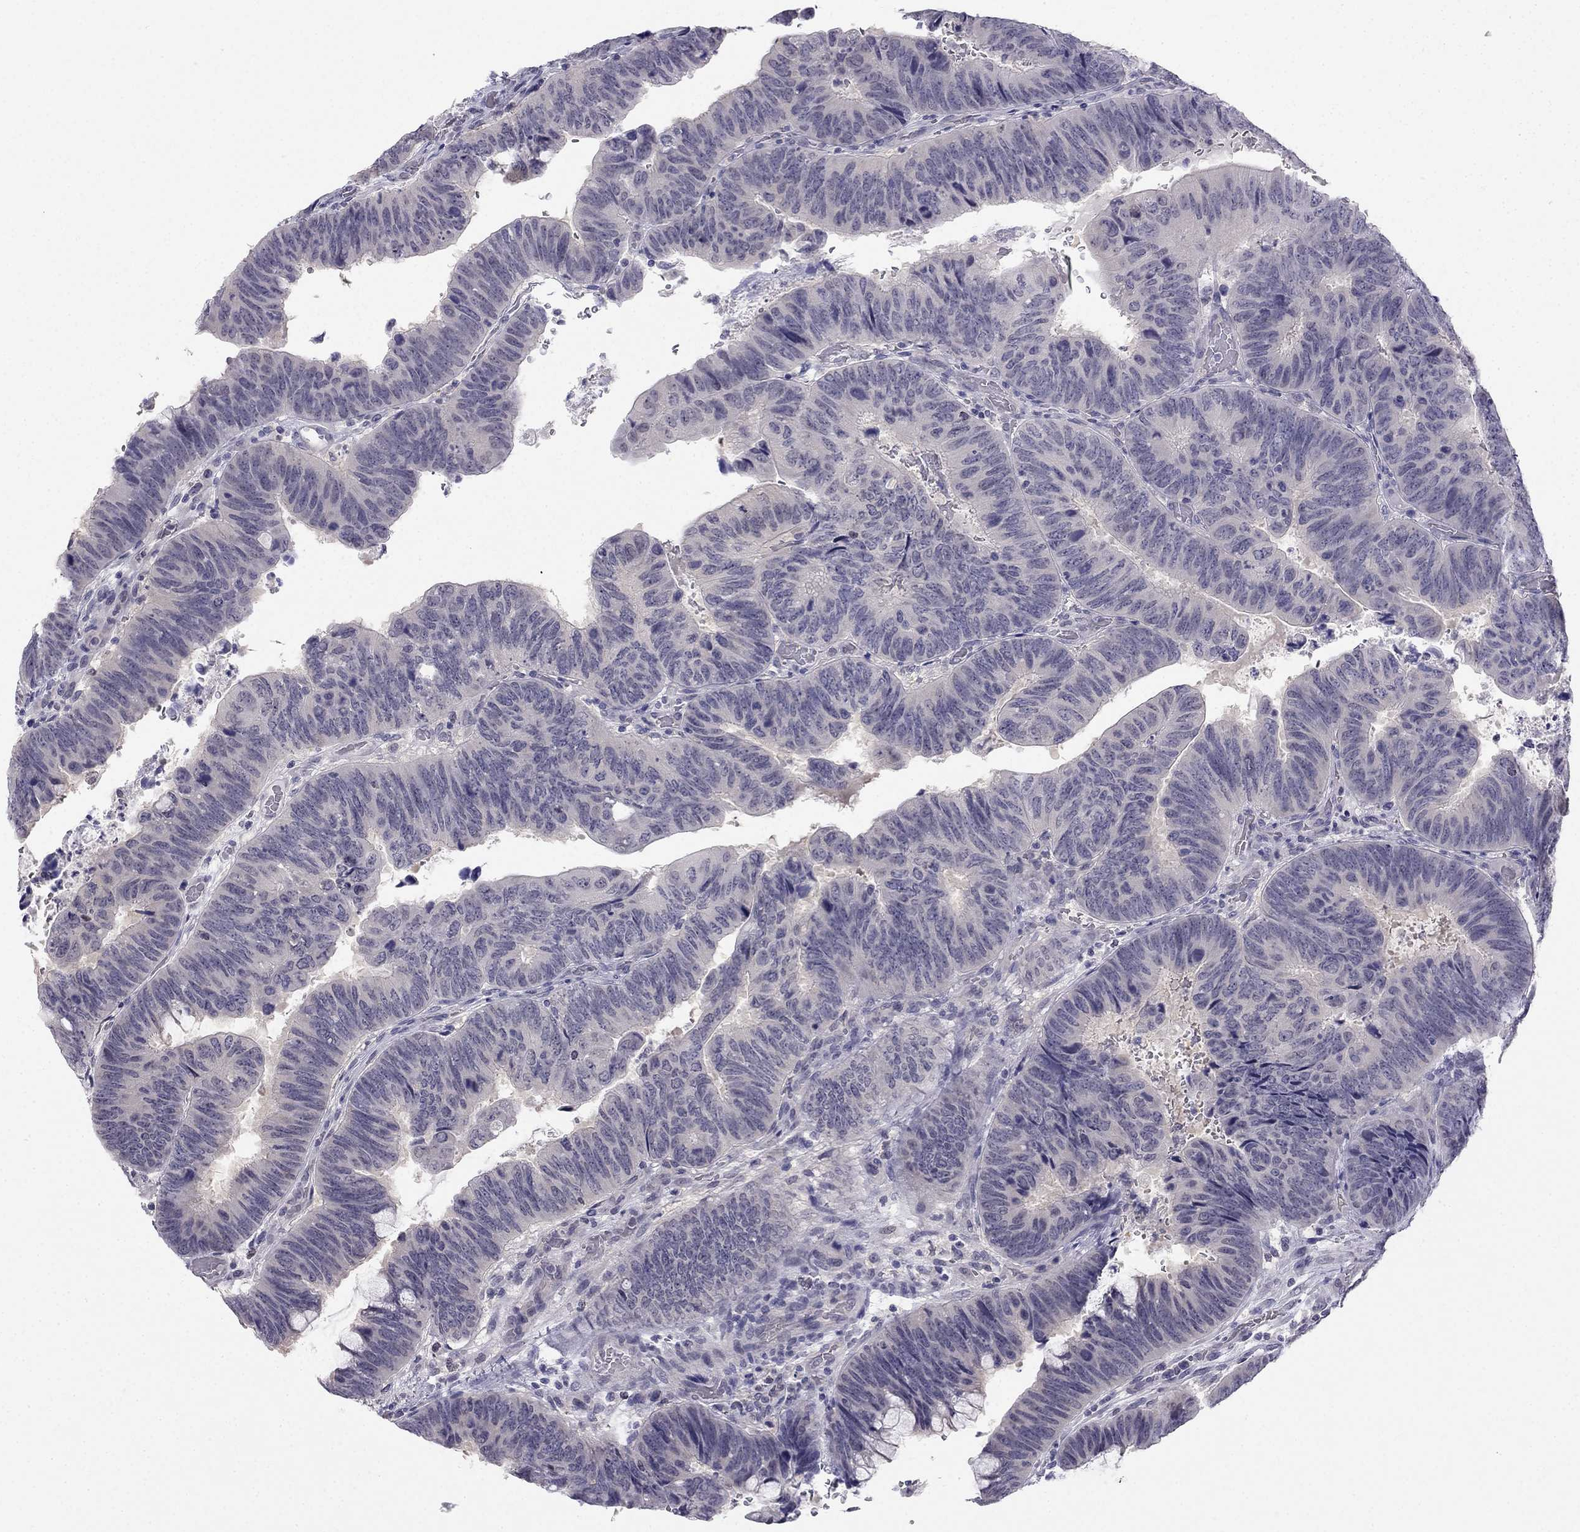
{"staining": {"intensity": "negative", "quantity": "none", "location": "none"}, "tissue": "colorectal cancer", "cell_type": "Tumor cells", "image_type": "cancer", "snomed": [{"axis": "morphology", "description": "Normal tissue, NOS"}, {"axis": "morphology", "description": "Adenocarcinoma, NOS"}, {"axis": "topography", "description": "Rectum"}], "caption": "High power microscopy micrograph of an IHC micrograph of colorectal adenocarcinoma, revealing no significant staining in tumor cells. The staining was performed using DAB to visualize the protein expression in brown, while the nuclei were stained in blue with hematoxylin (Magnification: 20x).", "gene": "C16orf89", "patient": {"sex": "male", "age": 92}}